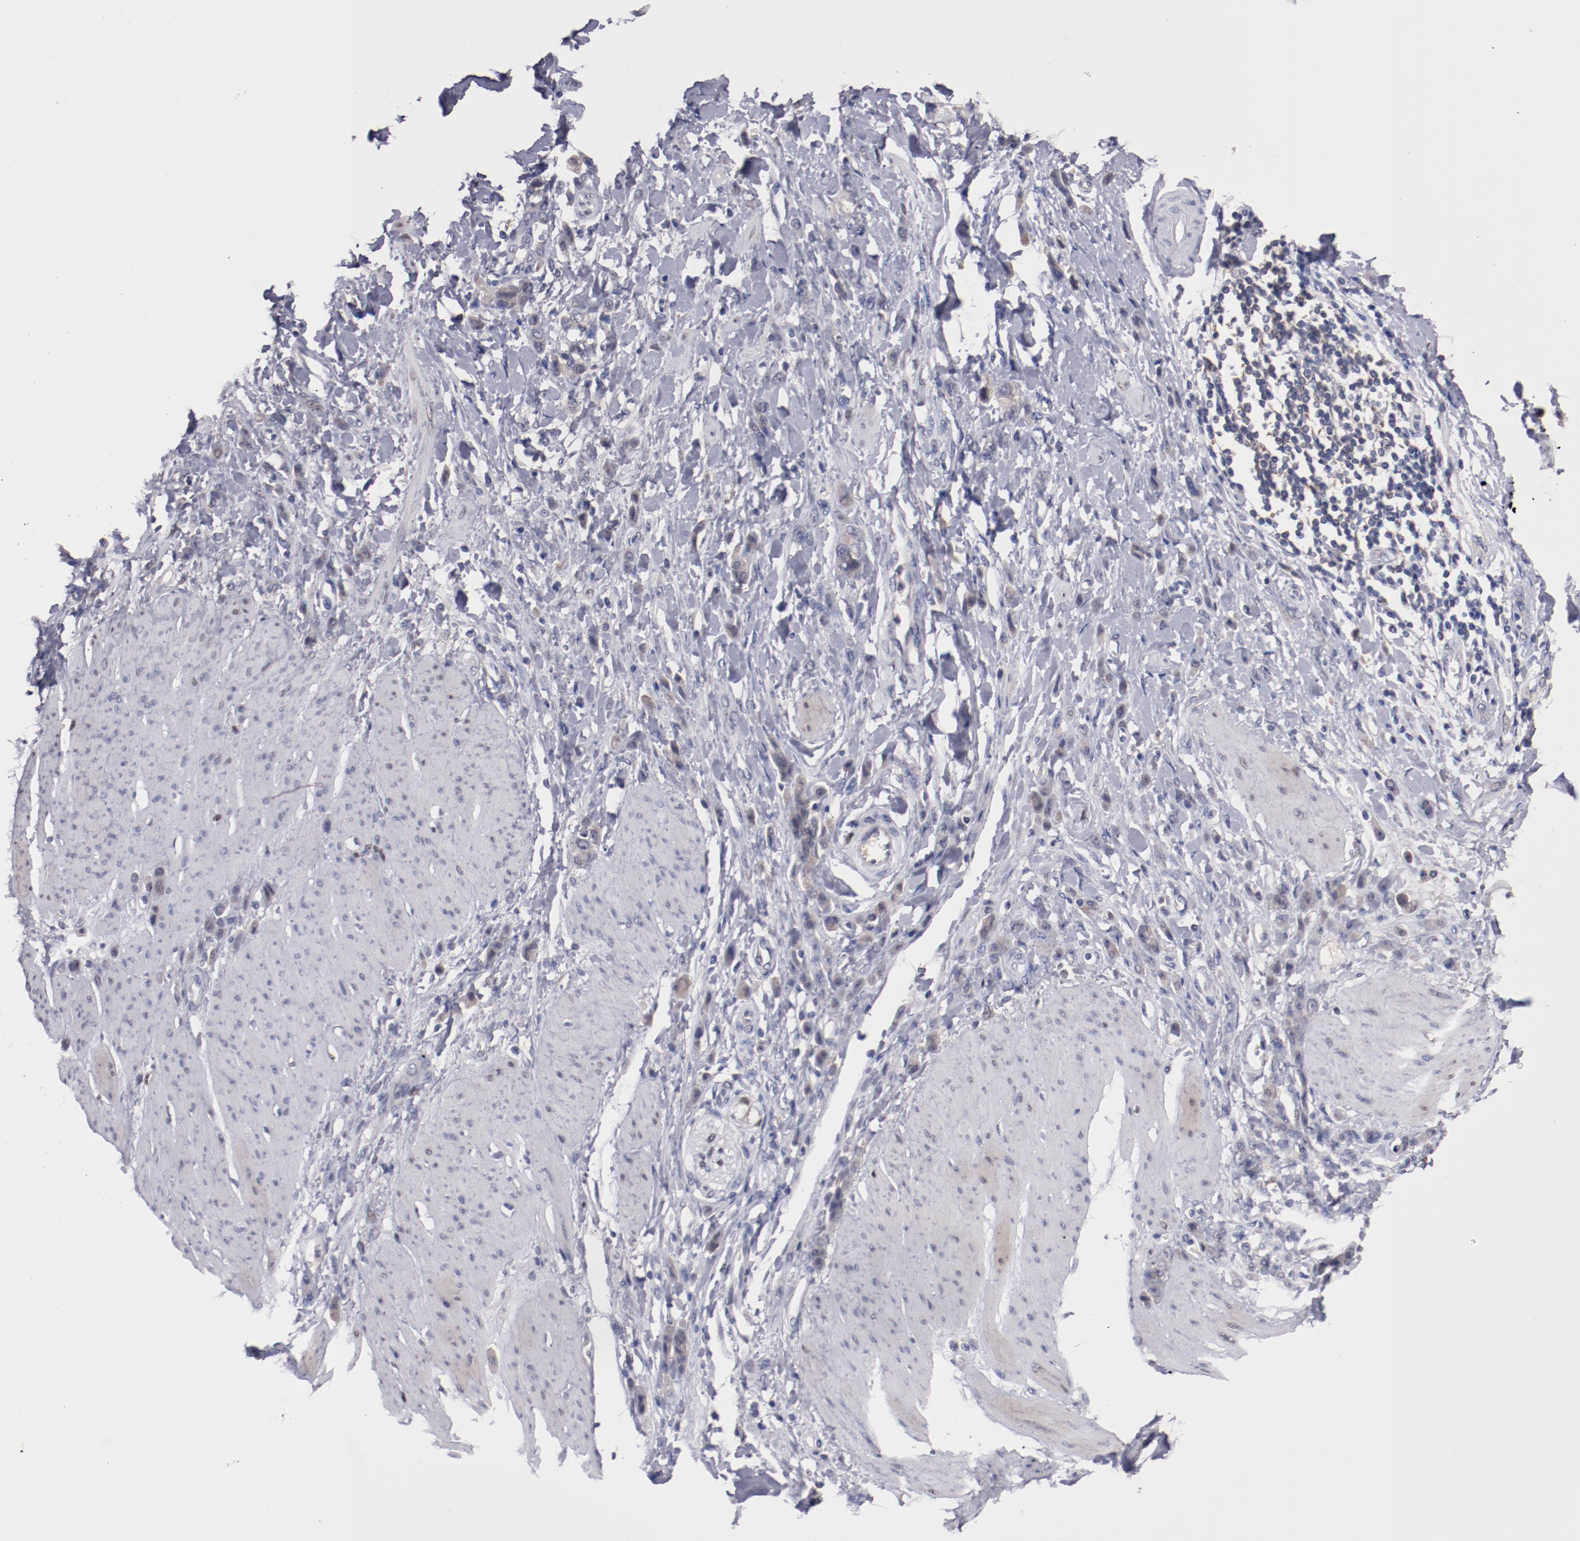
{"staining": {"intensity": "weak", "quantity": "<25%", "location": "cytoplasmic/membranous"}, "tissue": "stomach cancer", "cell_type": "Tumor cells", "image_type": "cancer", "snomed": [{"axis": "morphology", "description": "Normal tissue, NOS"}, {"axis": "morphology", "description": "Adenocarcinoma, NOS"}, {"axis": "topography", "description": "Stomach"}], "caption": "IHC of human adenocarcinoma (stomach) exhibits no positivity in tumor cells.", "gene": "FAM81A", "patient": {"sex": "male", "age": 82}}